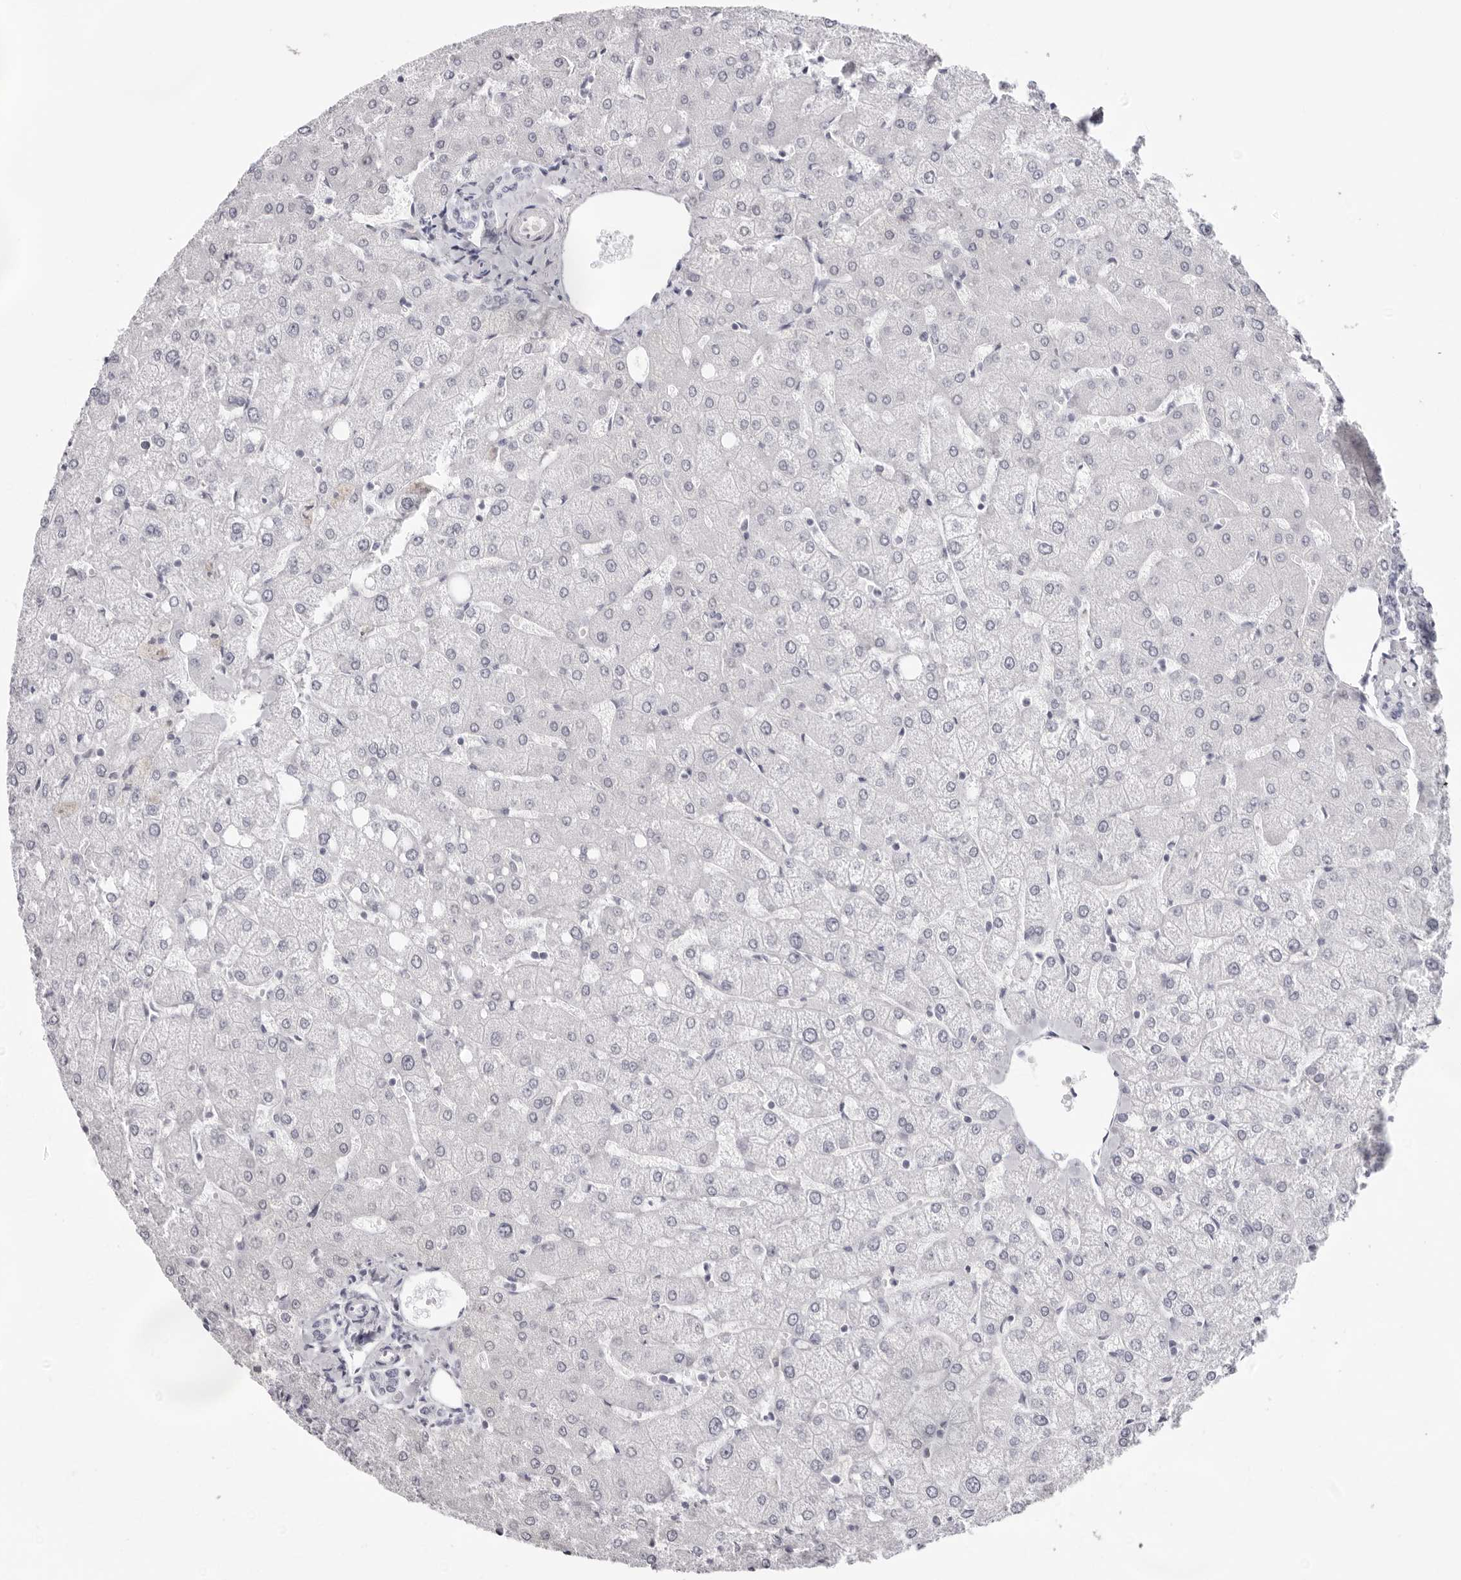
{"staining": {"intensity": "negative", "quantity": "none", "location": "none"}, "tissue": "liver", "cell_type": "Cholangiocytes", "image_type": "normal", "snomed": [{"axis": "morphology", "description": "Normal tissue, NOS"}, {"axis": "topography", "description": "Liver"}], "caption": "An IHC photomicrograph of benign liver is shown. There is no staining in cholangiocytes of liver.", "gene": "INSL3", "patient": {"sex": "female", "age": 54}}